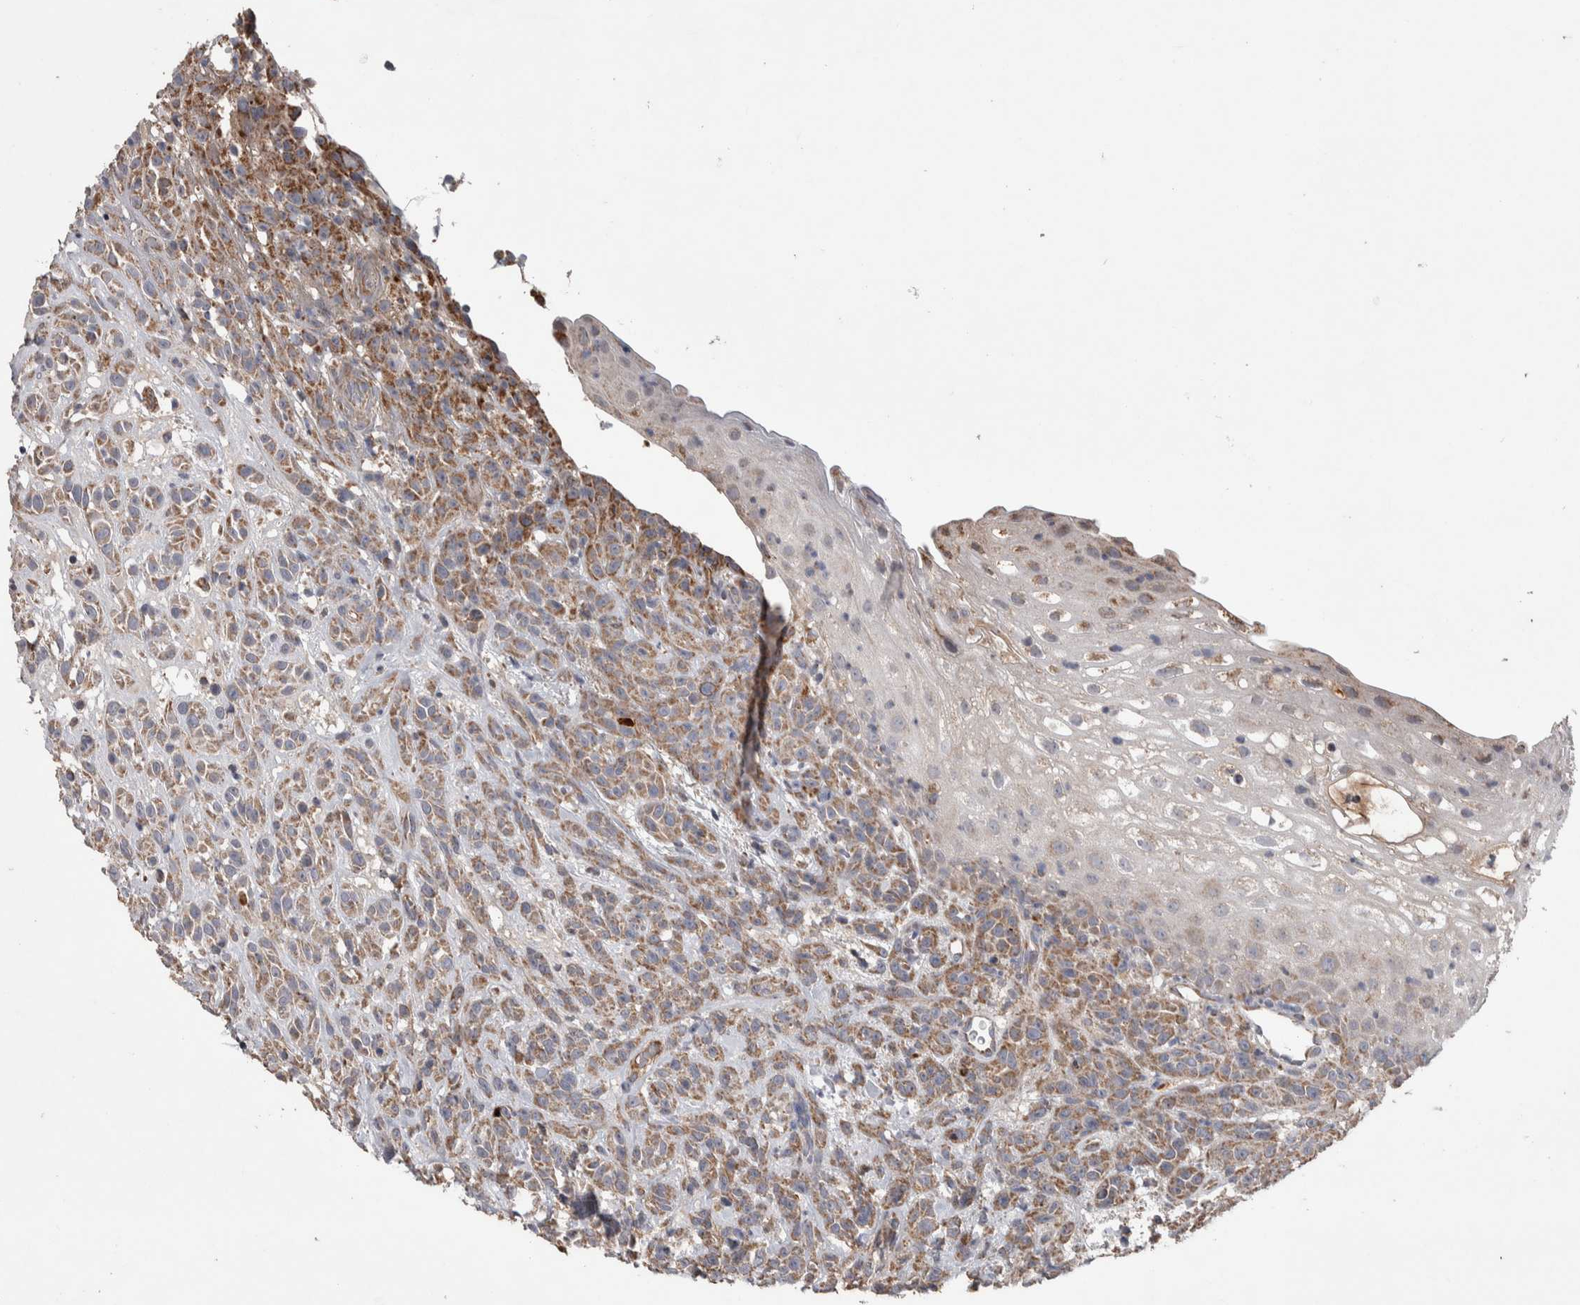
{"staining": {"intensity": "moderate", "quantity": ">75%", "location": "cytoplasmic/membranous"}, "tissue": "head and neck cancer", "cell_type": "Tumor cells", "image_type": "cancer", "snomed": [{"axis": "morphology", "description": "Normal tissue, NOS"}, {"axis": "morphology", "description": "Squamous cell carcinoma, NOS"}, {"axis": "topography", "description": "Cartilage tissue"}, {"axis": "topography", "description": "Head-Neck"}], "caption": "Immunohistochemical staining of head and neck cancer (squamous cell carcinoma) reveals medium levels of moderate cytoplasmic/membranous protein expression in about >75% of tumor cells.", "gene": "SCO1", "patient": {"sex": "male", "age": 62}}